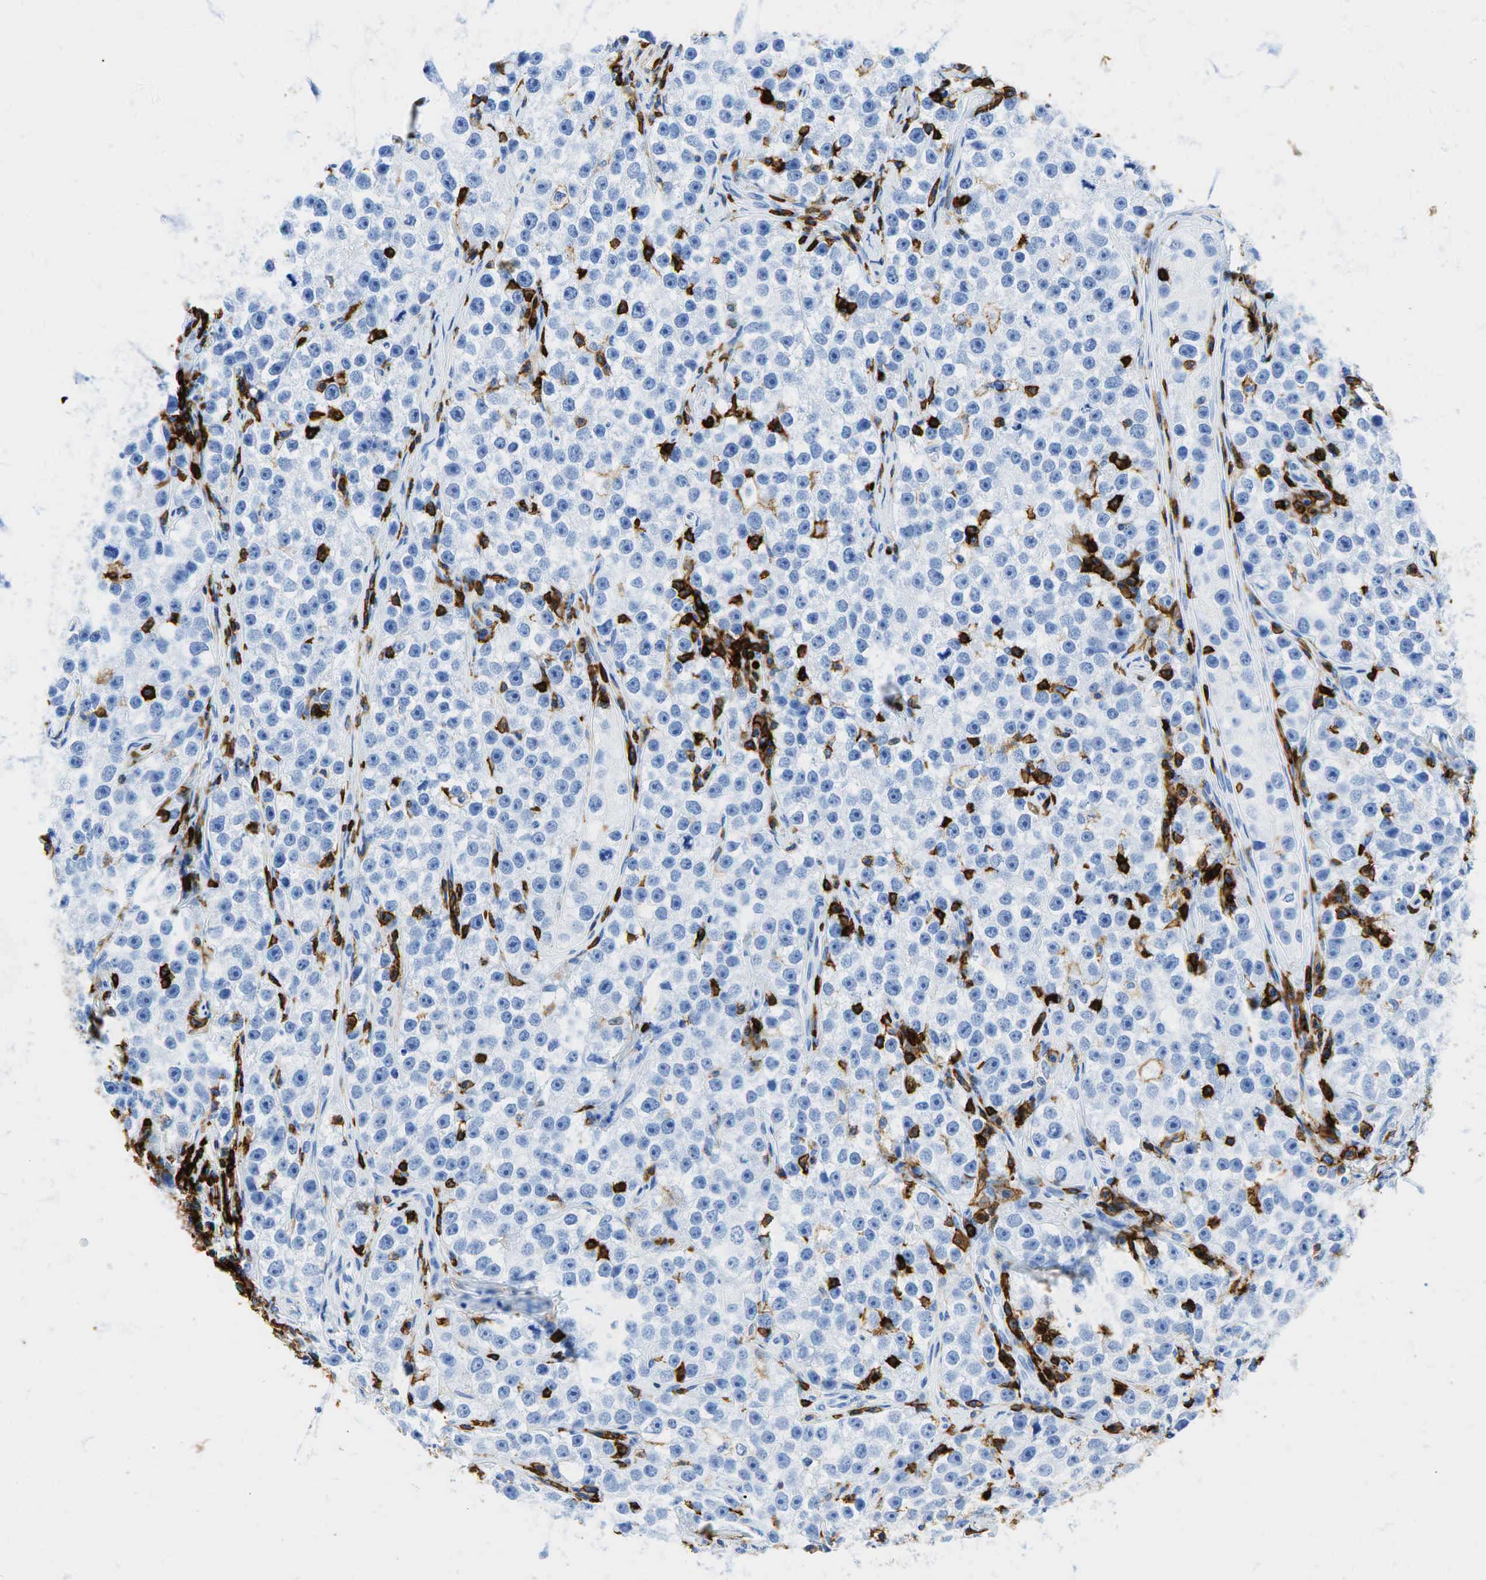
{"staining": {"intensity": "negative", "quantity": "none", "location": "none"}, "tissue": "testis cancer", "cell_type": "Tumor cells", "image_type": "cancer", "snomed": [{"axis": "morphology", "description": "Seminoma, NOS"}, {"axis": "topography", "description": "Testis"}], "caption": "There is no significant positivity in tumor cells of seminoma (testis). Brightfield microscopy of IHC stained with DAB (brown) and hematoxylin (blue), captured at high magnification.", "gene": "PTPRC", "patient": {"sex": "male", "age": 32}}